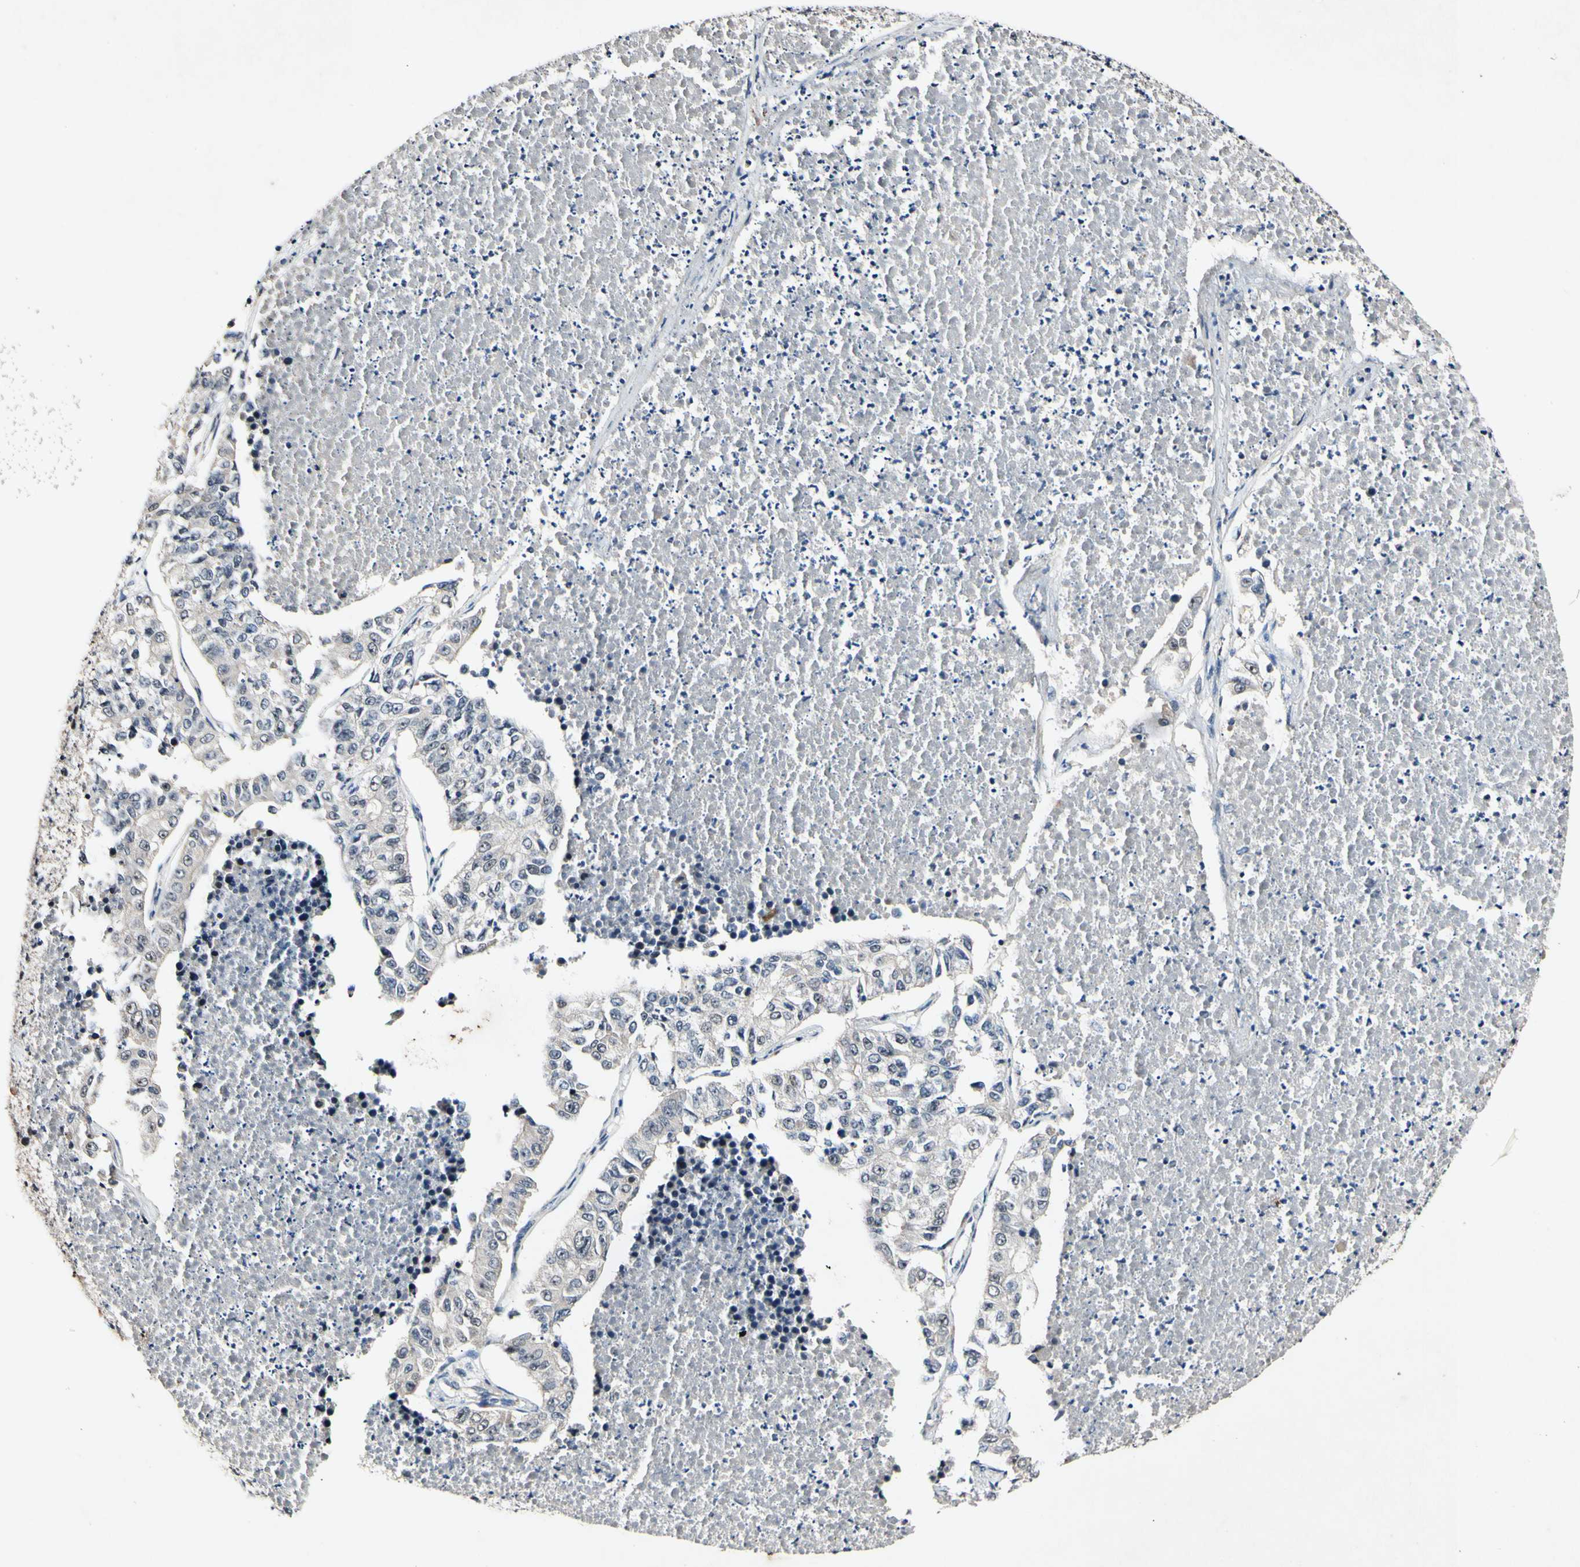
{"staining": {"intensity": "negative", "quantity": "none", "location": "none"}, "tissue": "lung cancer", "cell_type": "Tumor cells", "image_type": "cancer", "snomed": [{"axis": "morphology", "description": "Adenocarcinoma, NOS"}, {"axis": "topography", "description": "Lung"}], "caption": "DAB immunohistochemical staining of human lung adenocarcinoma reveals no significant expression in tumor cells.", "gene": "POLR2F", "patient": {"sex": "male", "age": 49}}